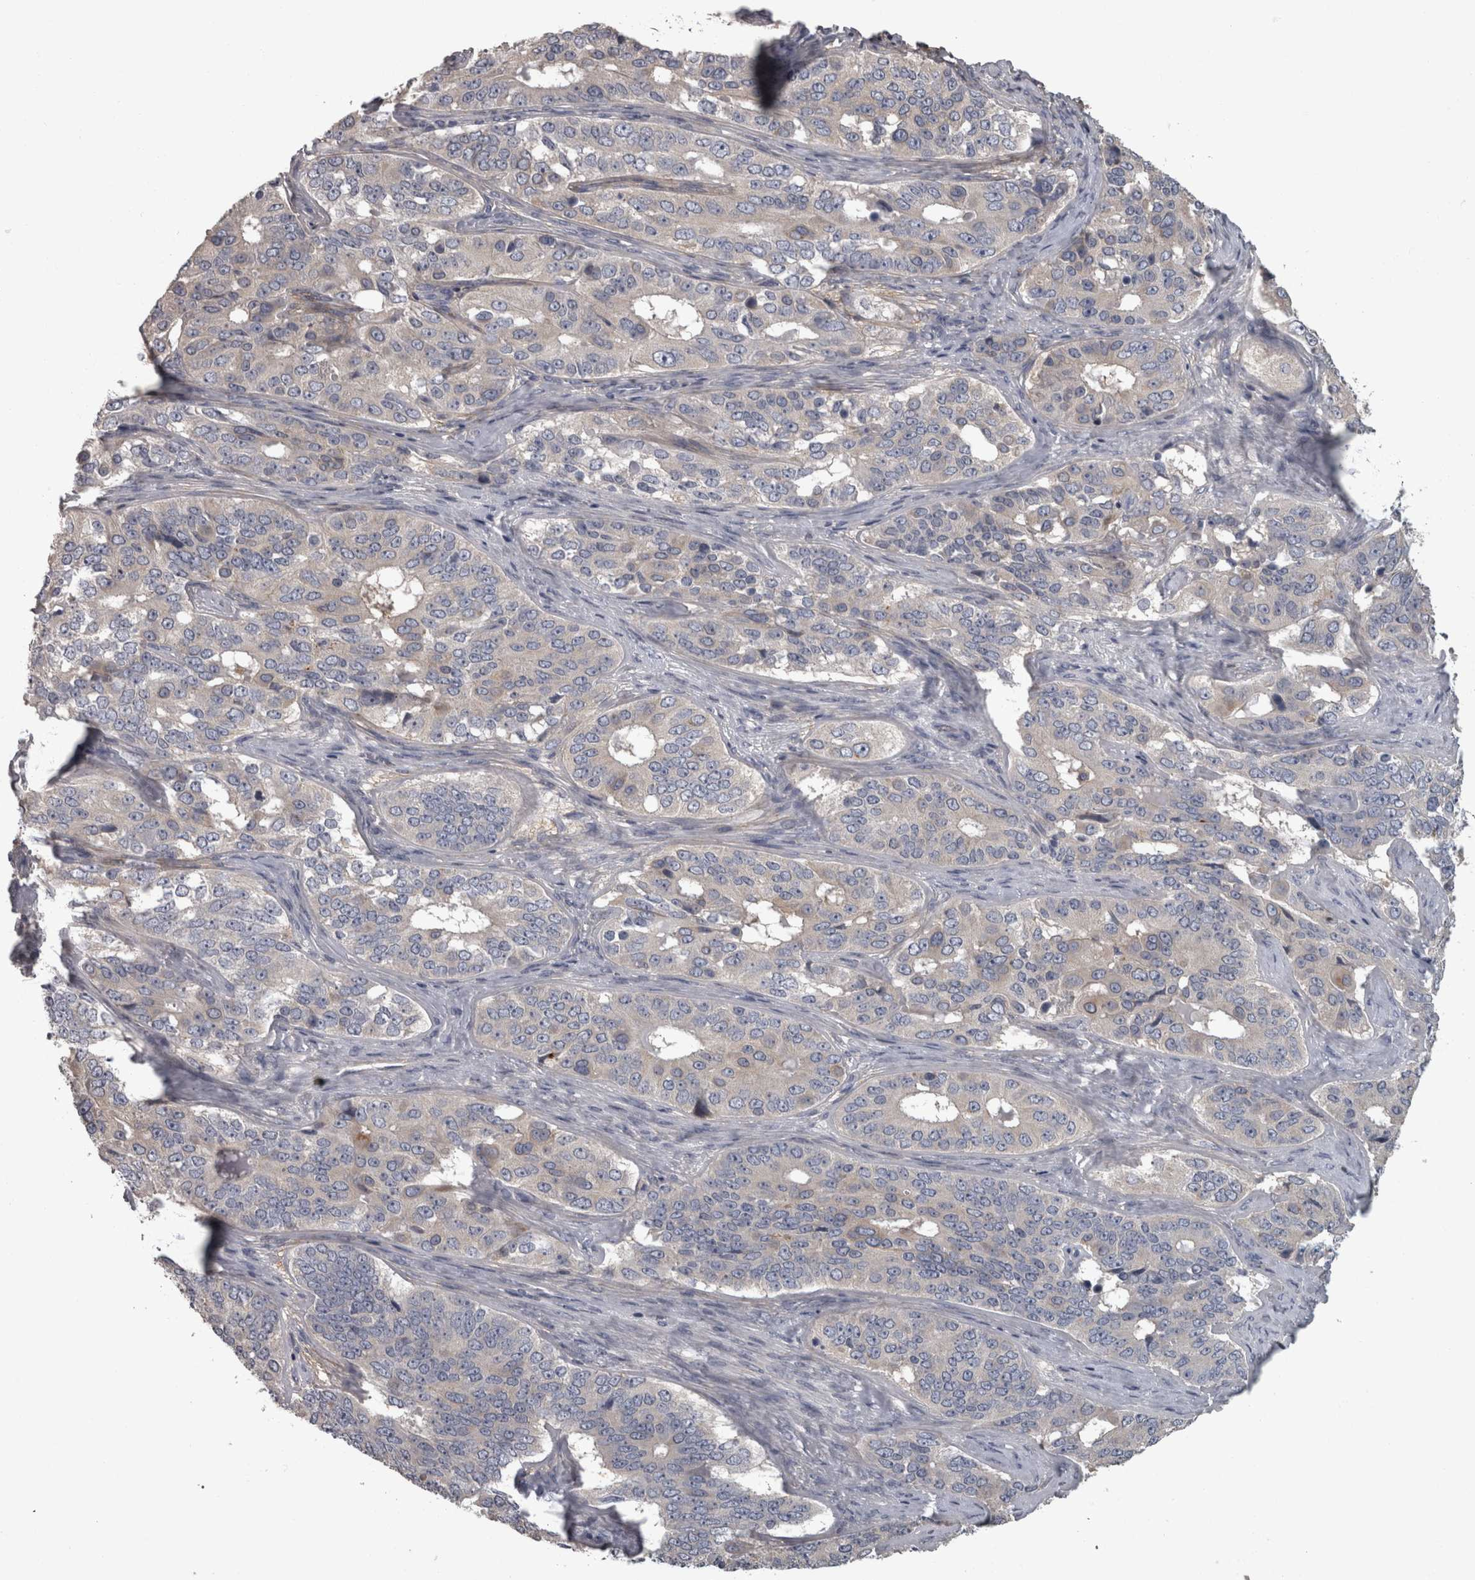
{"staining": {"intensity": "negative", "quantity": "none", "location": "none"}, "tissue": "ovarian cancer", "cell_type": "Tumor cells", "image_type": "cancer", "snomed": [{"axis": "morphology", "description": "Carcinoma, endometroid"}, {"axis": "topography", "description": "Ovary"}], "caption": "IHC image of neoplastic tissue: ovarian cancer (endometroid carcinoma) stained with DAB demonstrates no significant protein staining in tumor cells.", "gene": "EFEMP2", "patient": {"sex": "female", "age": 51}}